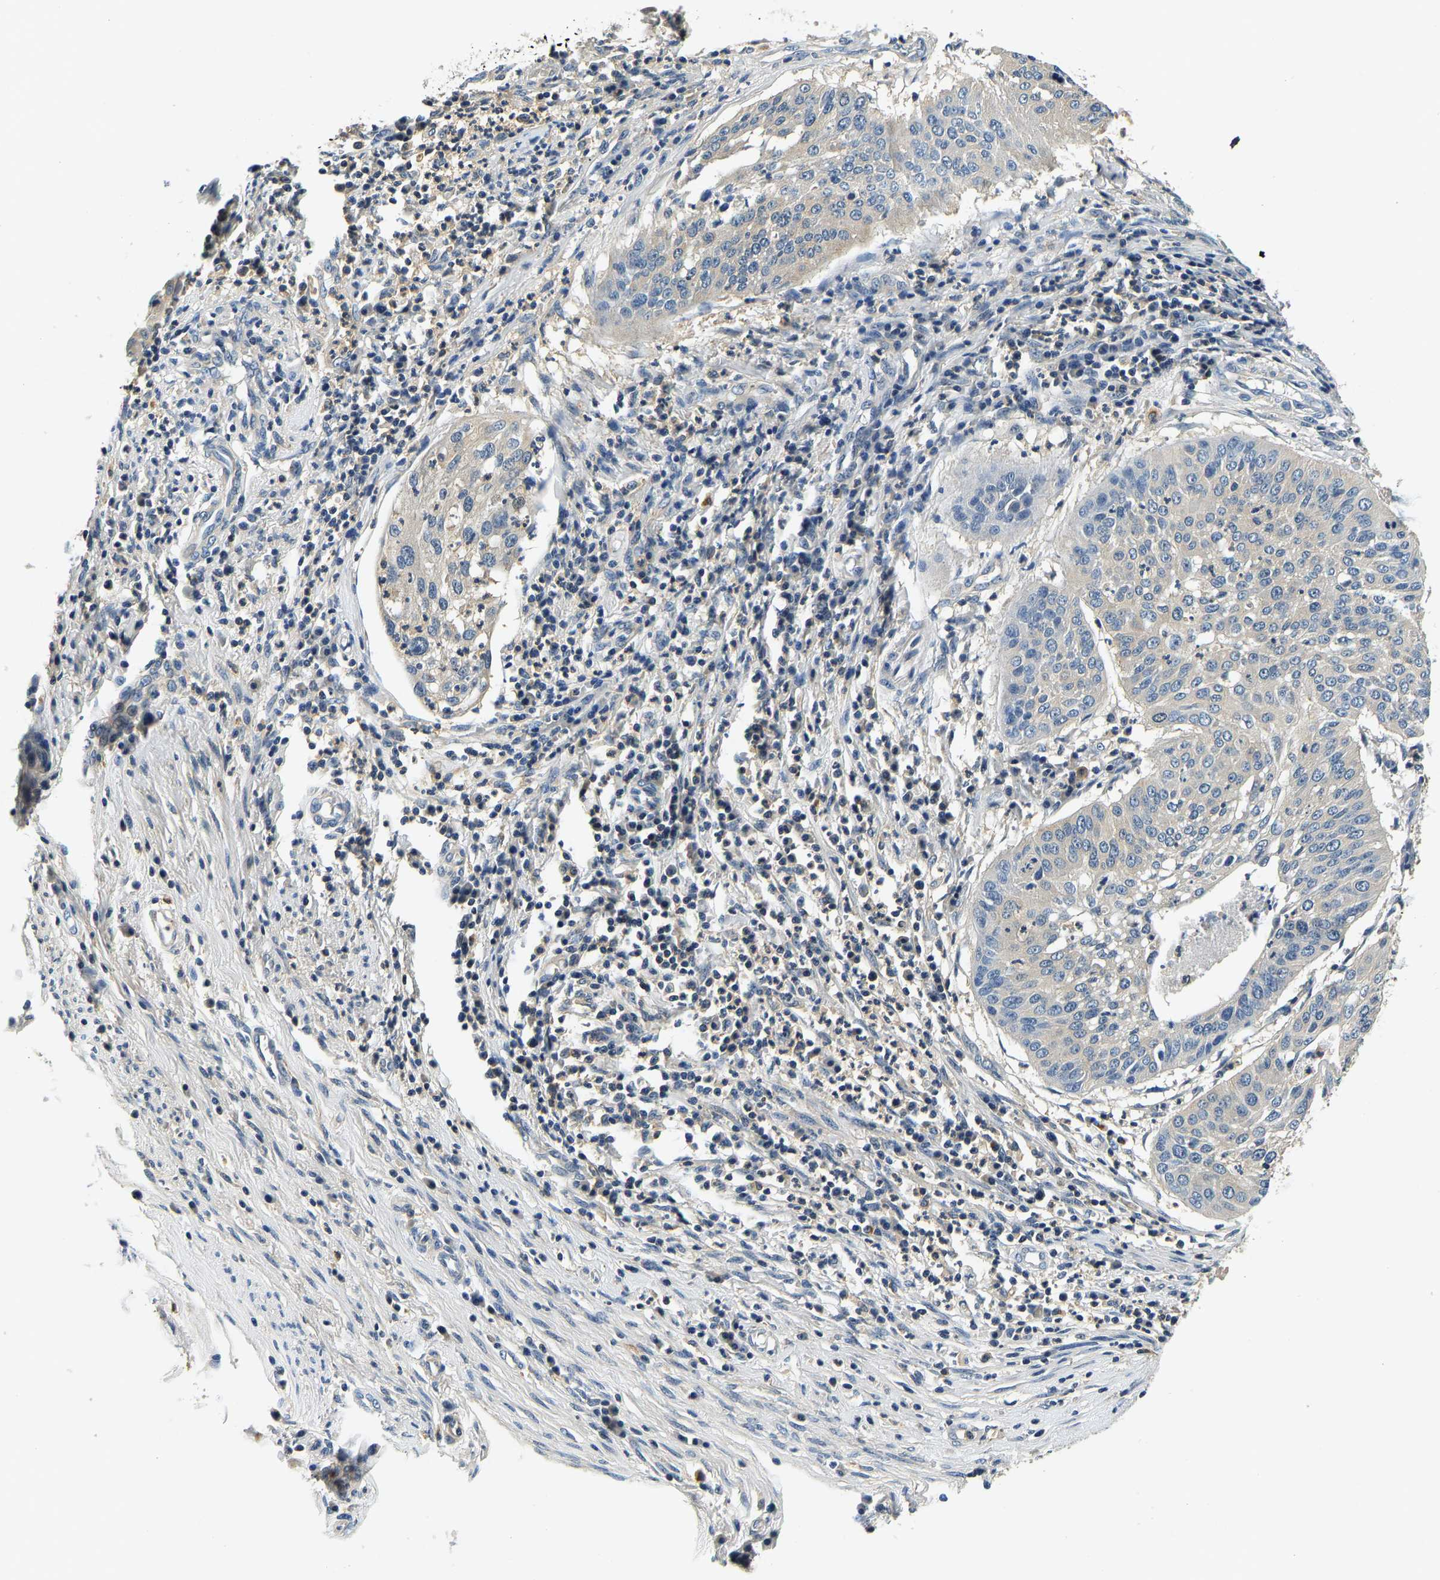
{"staining": {"intensity": "negative", "quantity": "none", "location": "none"}, "tissue": "cervical cancer", "cell_type": "Tumor cells", "image_type": "cancer", "snomed": [{"axis": "morphology", "description": "Normal tissue, NOS"}, {"axis": "morphology", "description": "Squamous cell carcinoma, NOS"}, {"axis": "topography", "description": "Cervix"}], "caption": "This is an immunohistochemistry photomicrograph of human cervical cancer (squamous cell carcinoma). There is no positivity in tumor cells.", "gene": "RESF1", "patient": {"sex": "female", "age": 39}}